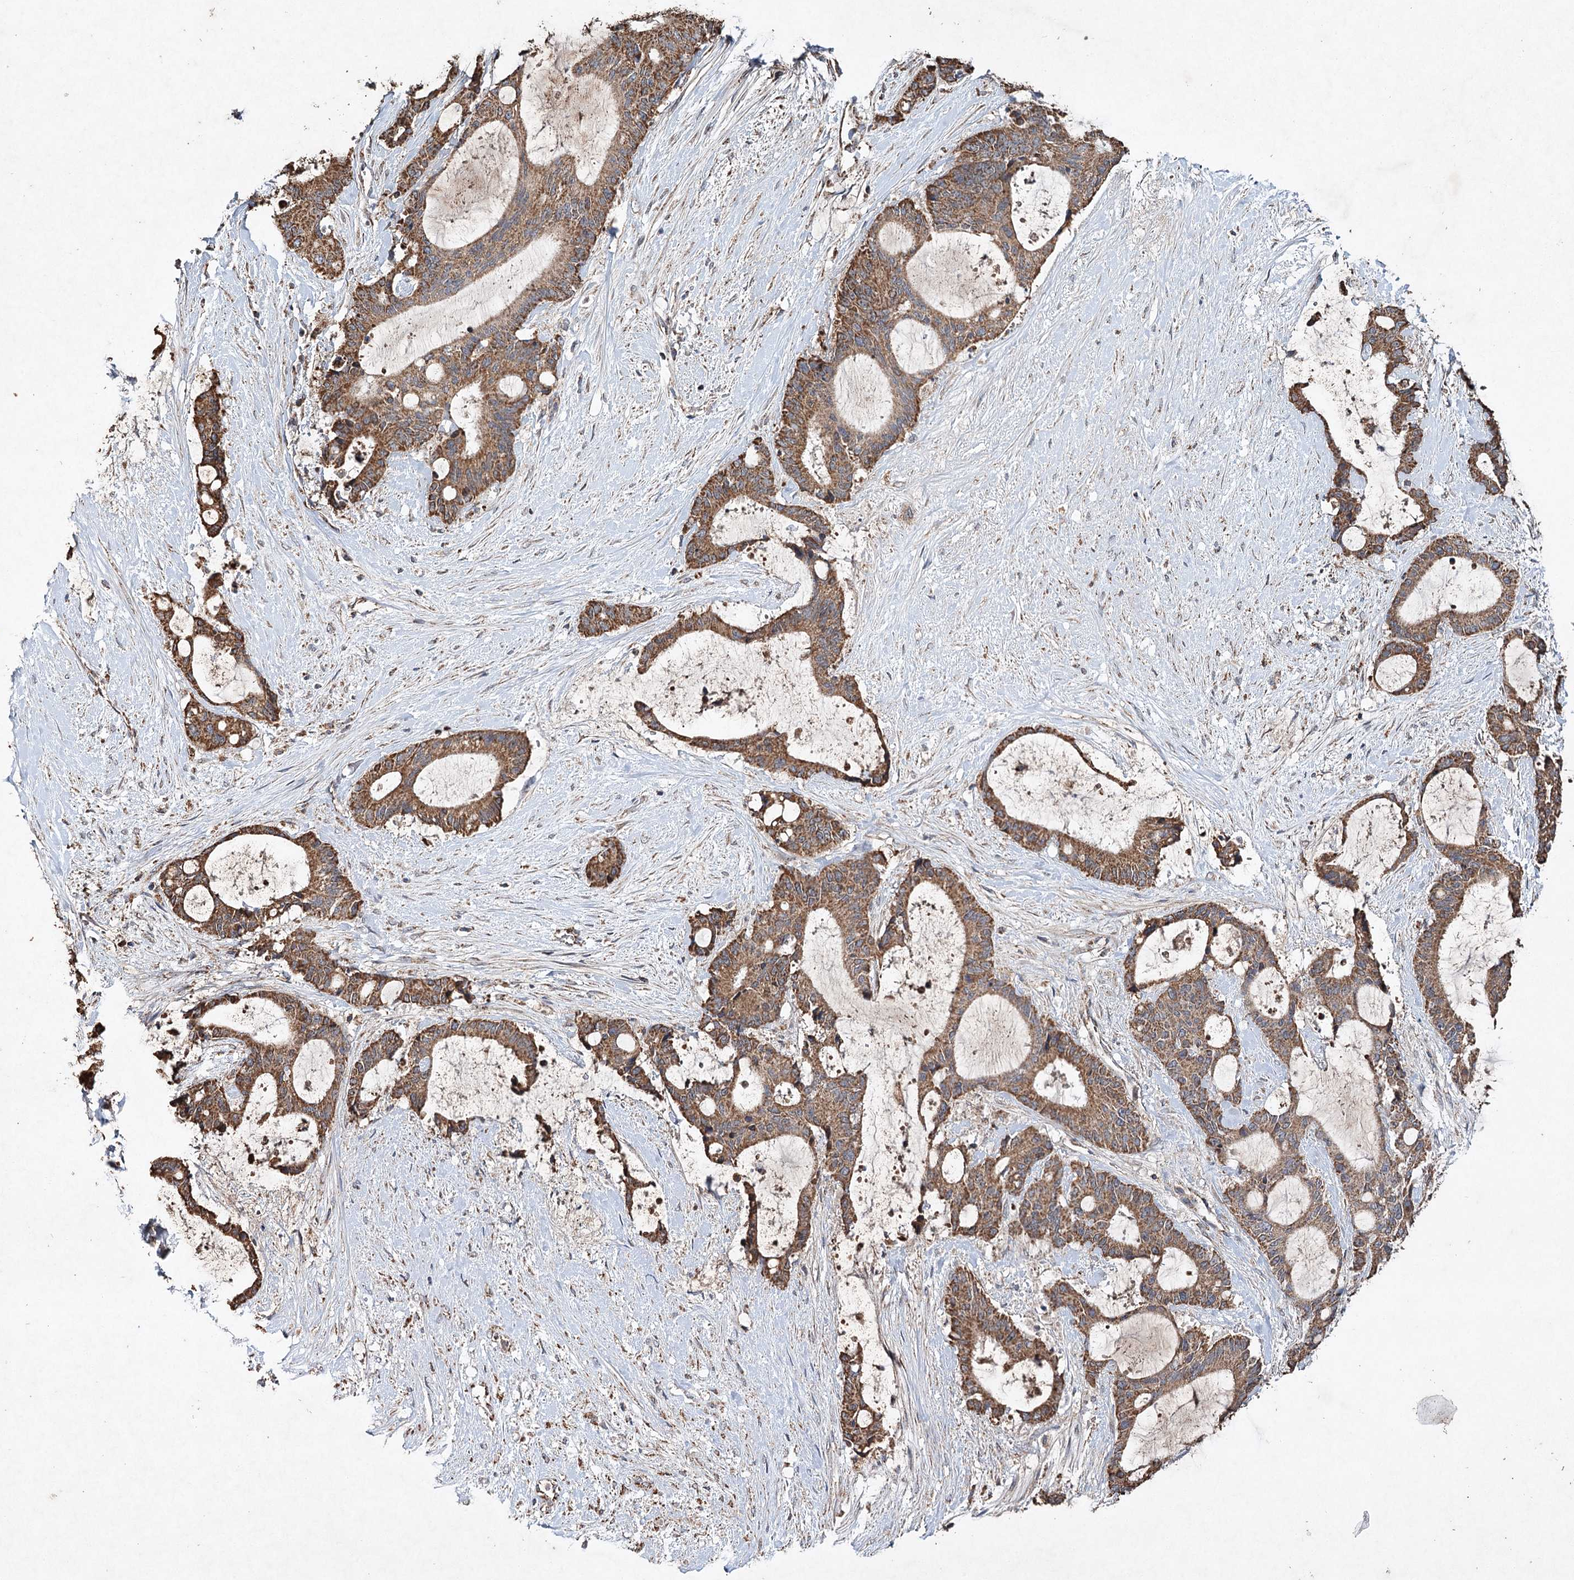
{"staining": {"intensity": "moderate", "quantity": ">75%", "location": "cytoplasmic/membranous"}, "tissue": "liver cancer", "cell_type": "Tumor cells", "image_type": "cancer", "snomed": [{"axis": "morphology", "description": "Normal tissue, NOS"}, {"axis": "morphology", "description": "Cholangiocarcinoma"}, {"axis": "topography", "description": "Liver"}, {"axis": "topography", "description": "Peripheral nerve tissue"}], "caption": "Immunohistochemistry (IHC) micrograph of neoplastic tissue: human liver cancer (cholangiocarcinoma) stained using immunohistochemistry (IHC) reveals medium levels of moderate protein expression localized specifically in the cytoplasmic/membranous of tumor cells, appearing as a cytoplasmic/membranous brown color.", "gene": "PIK3CB", "patient": {"sex": "female", "age": 73}}